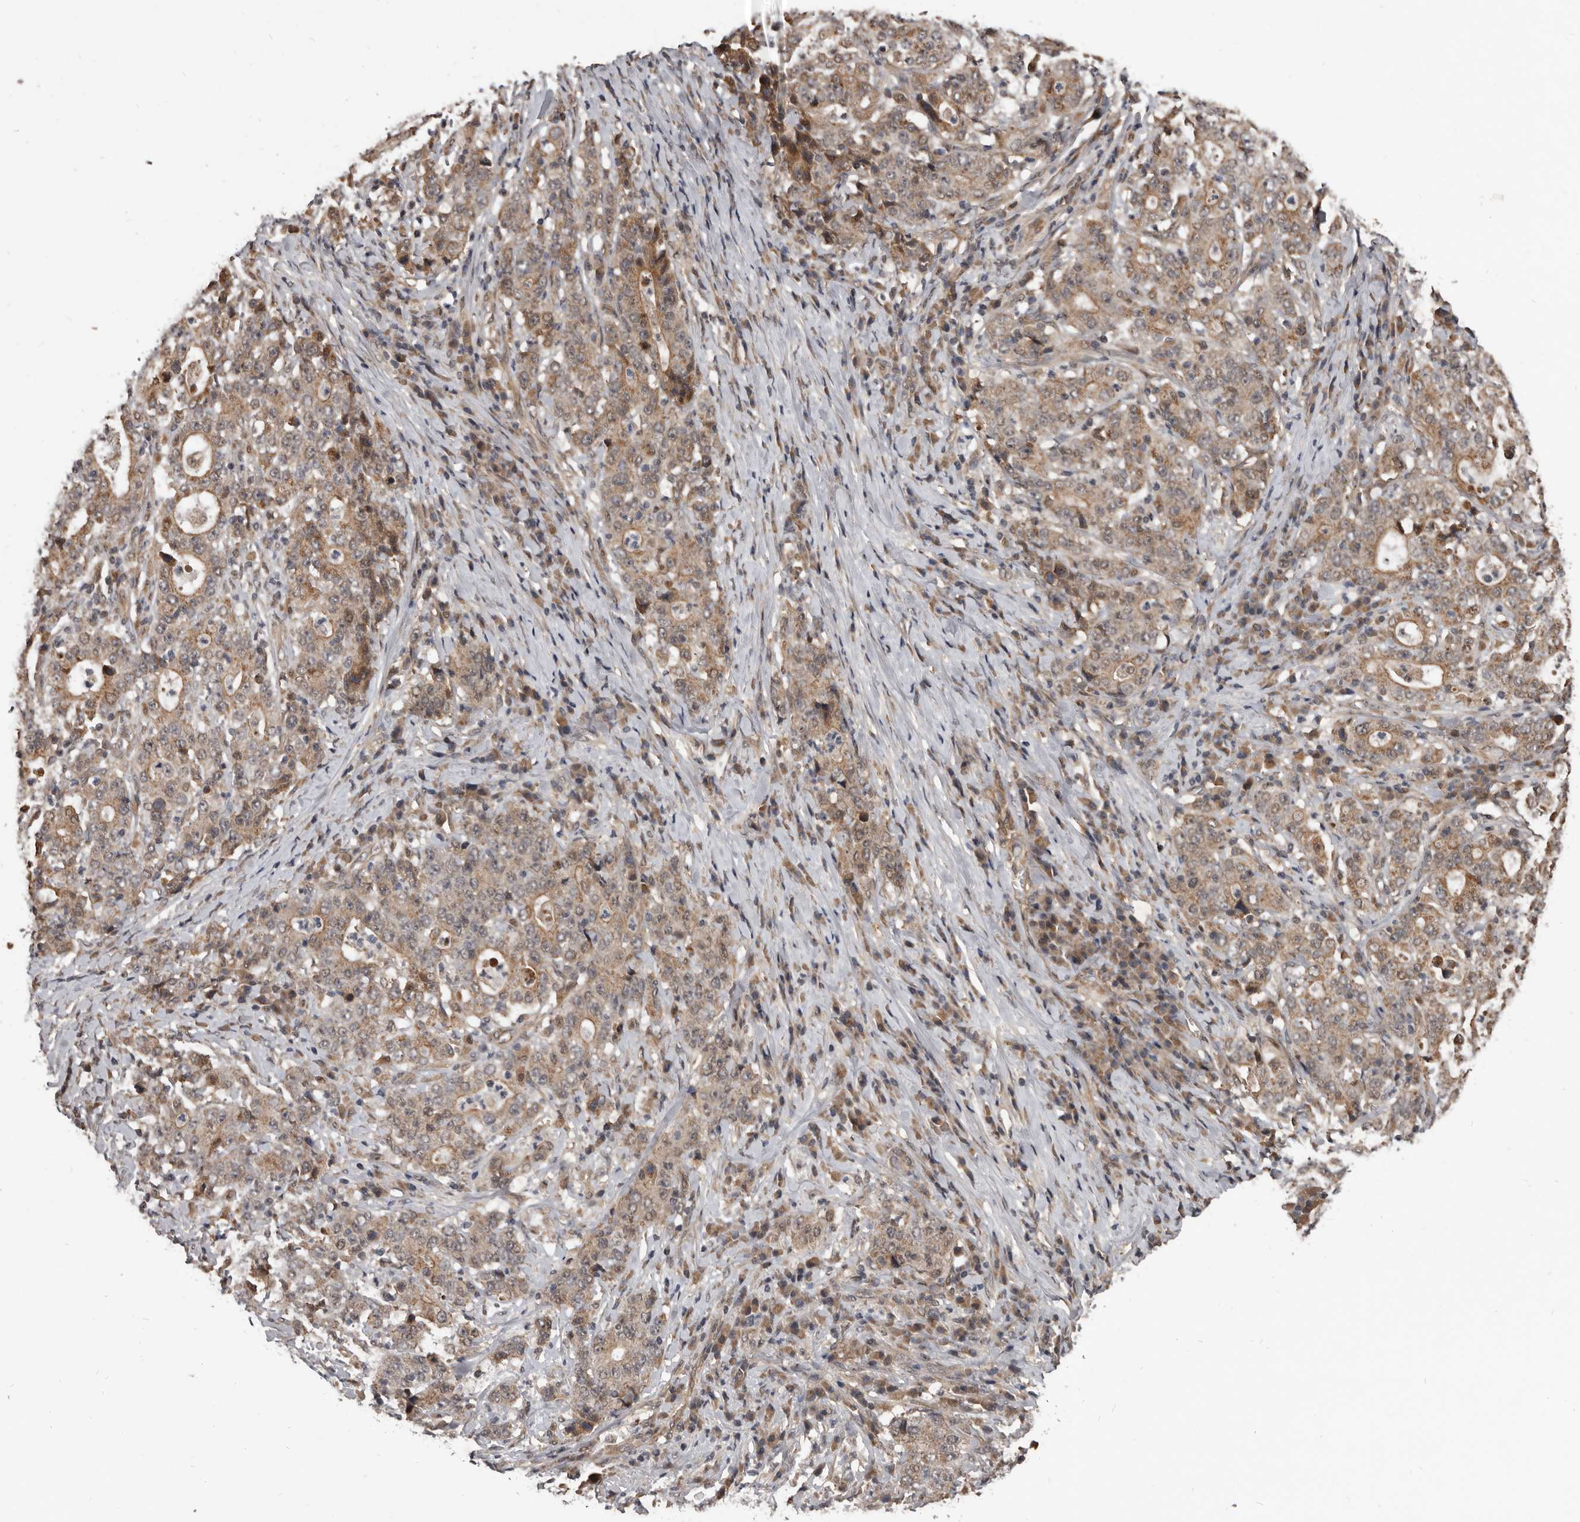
{"staining": {"intensity": "moderate", "quantity": ">75%", "location": "cytoplasmic/membranous"}, "tissue": "stomach cancer", "cell_type": "Tumor cells", "image_type": "cancer", "snomed": [{"axis": "morphology", "description": "Normal tissue, NOS"}, {"axis": "morphology", "description": "Adenocarcinoma, NOS"}, {"axis": "topography", "description": "Stomach, upper"}, {"axis": "topography", "description": "Stomach"}], "caption": "IHC of stomach cancer (adenocarcinoma) reveals medium levels of moderate cytoplasmic/membranous staining in about >75% of tumor cells.", "gene": "AHR", "patient": {"sex": "male", "age": 59}}